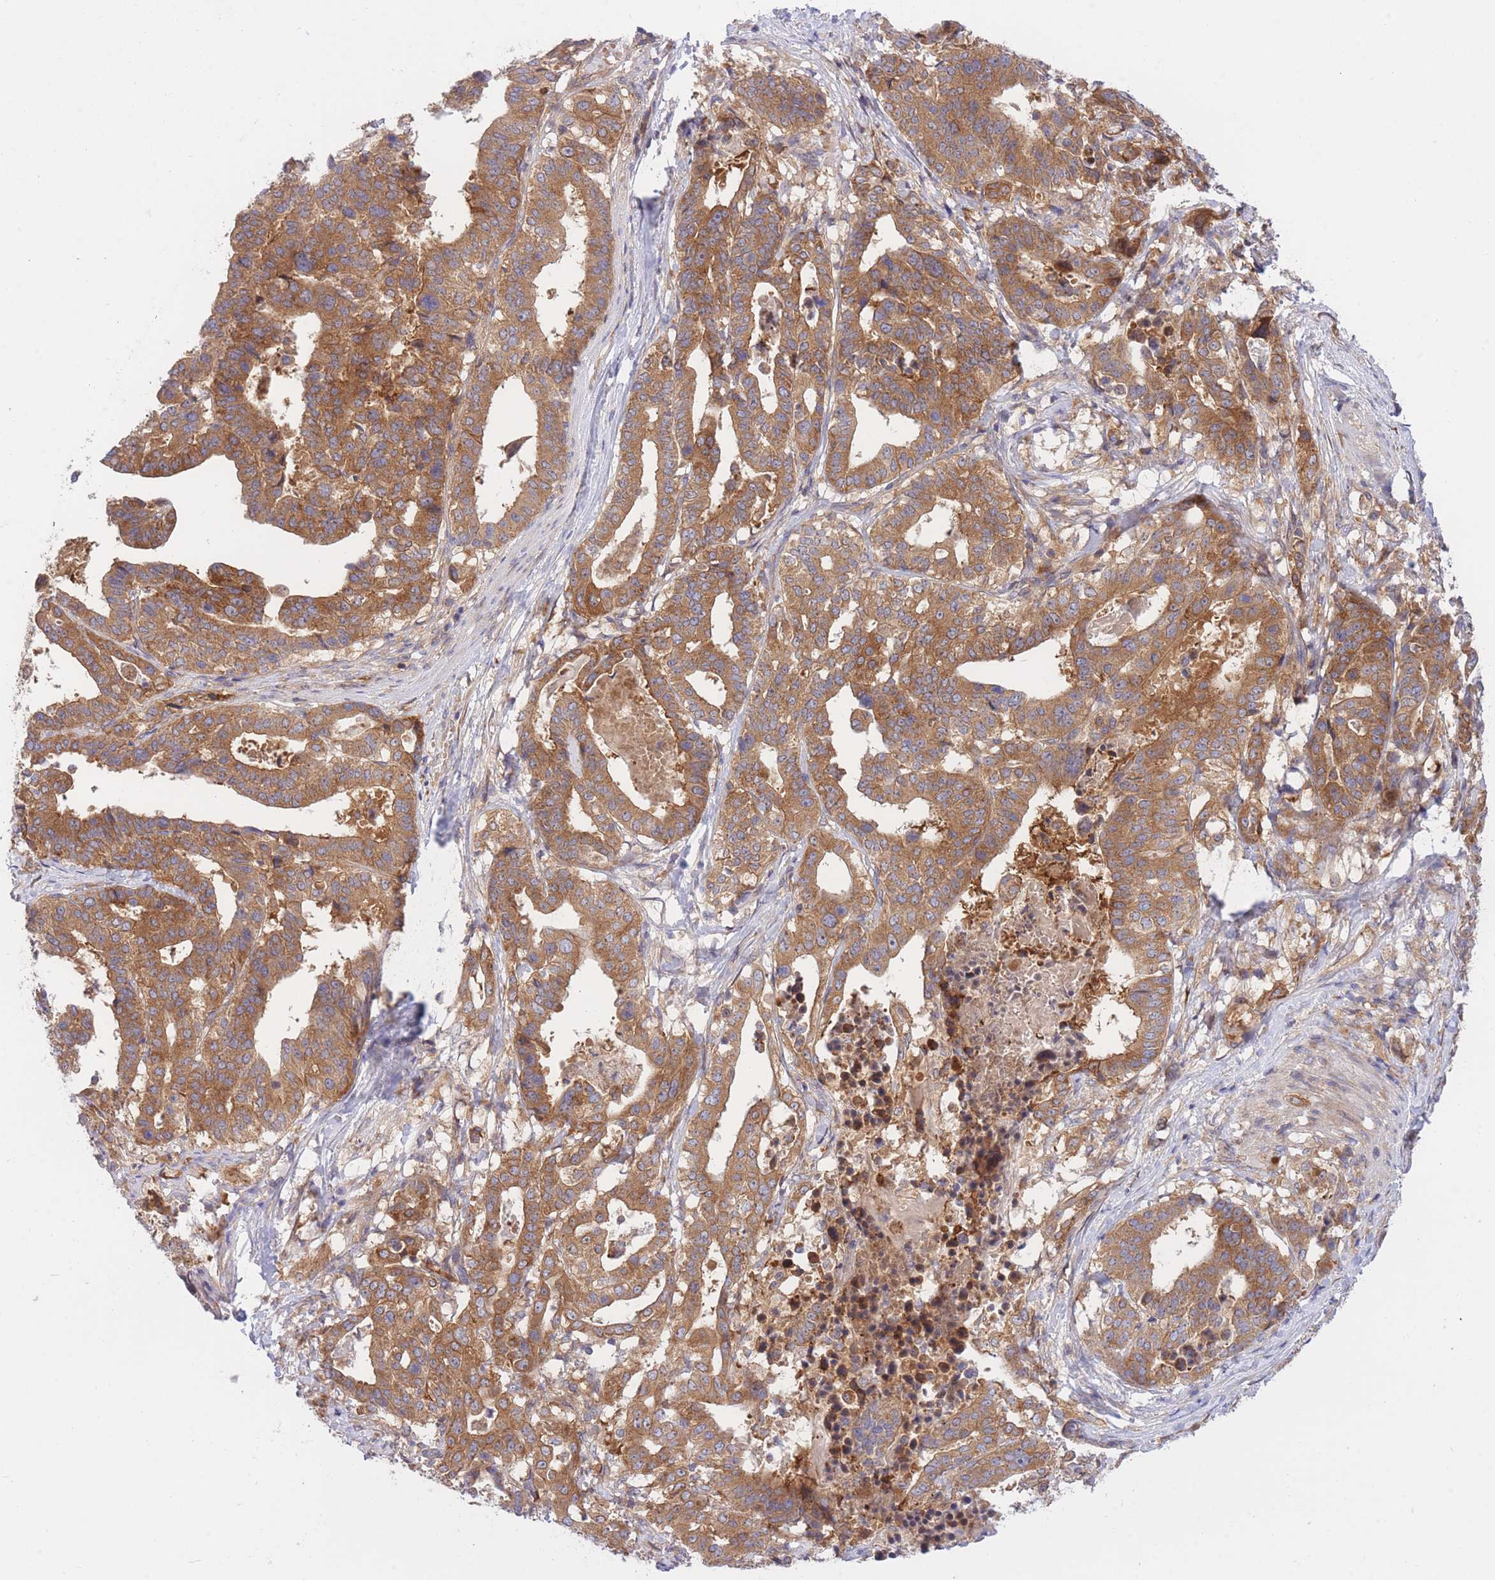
{"staining": {"intensity": "moderate", "quantity": ">75%", "location": "cytoplasmic/membranous"}, "tissue": "stomach cancer", "cell_type": "Tumor cells", "image_type": "cancer", "snomed": [{"axis": "morphology", "description": "Adenocarcinoma, NOS"}, {"axis": "topography", "description": "Stomach"}], "caption": "Immunohistochemistry of adenocarcinoma (stomach) displays medium levels of moderate cytoplasmic/membranous expression in about >75% of tumor cells. Using DAB (3,3'-diaminobenzidine) (brown) and hematoxylin (blue) stains, captured at high magnification using brightfield microscopy.", "gene": "EIF2B2", "patient": {"sex": "male", "age": 48}}